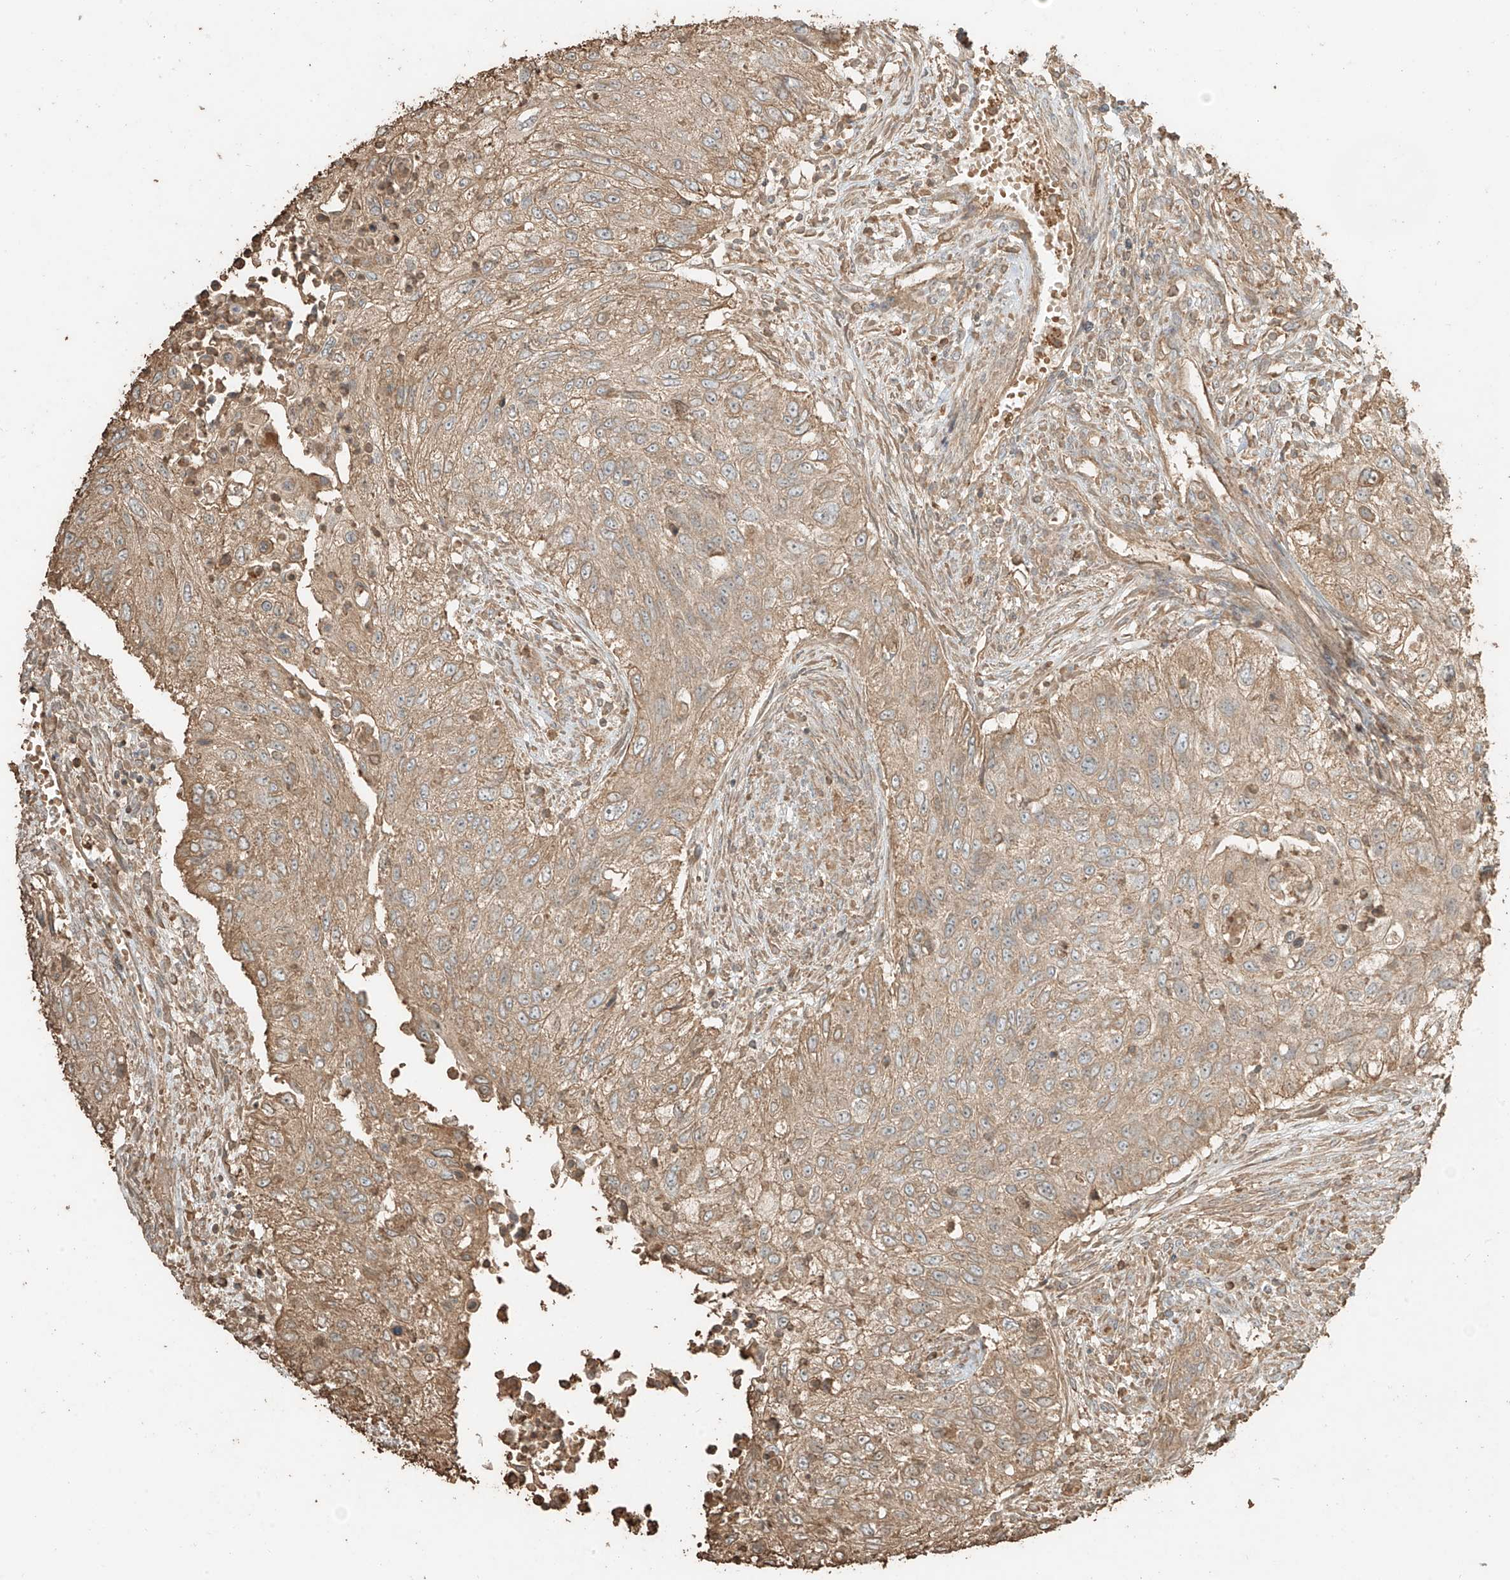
{"staining": {"intensity": "moderate", "quantity": ">75%", "location": "cytoplasmic/membranous"}, "tissue": "urothelial cancer", "cell_type": "Tumor cells", "image_type": "cancer", "snomed": [{"axis": "morphology", "description": "Urothelial carcinoma, High grade"}, {"axis": "topography", "description": "Urinary bladder"}], "caption": "Immunohistochemistry of human high-grade urothelial carcinoma reveals medium levels of moderate cytoplasmic/membranous positivity in approximately >75% of tumor cells.", "gene": "RFTN2", "patient": {"sex": "female", "age": 60}}